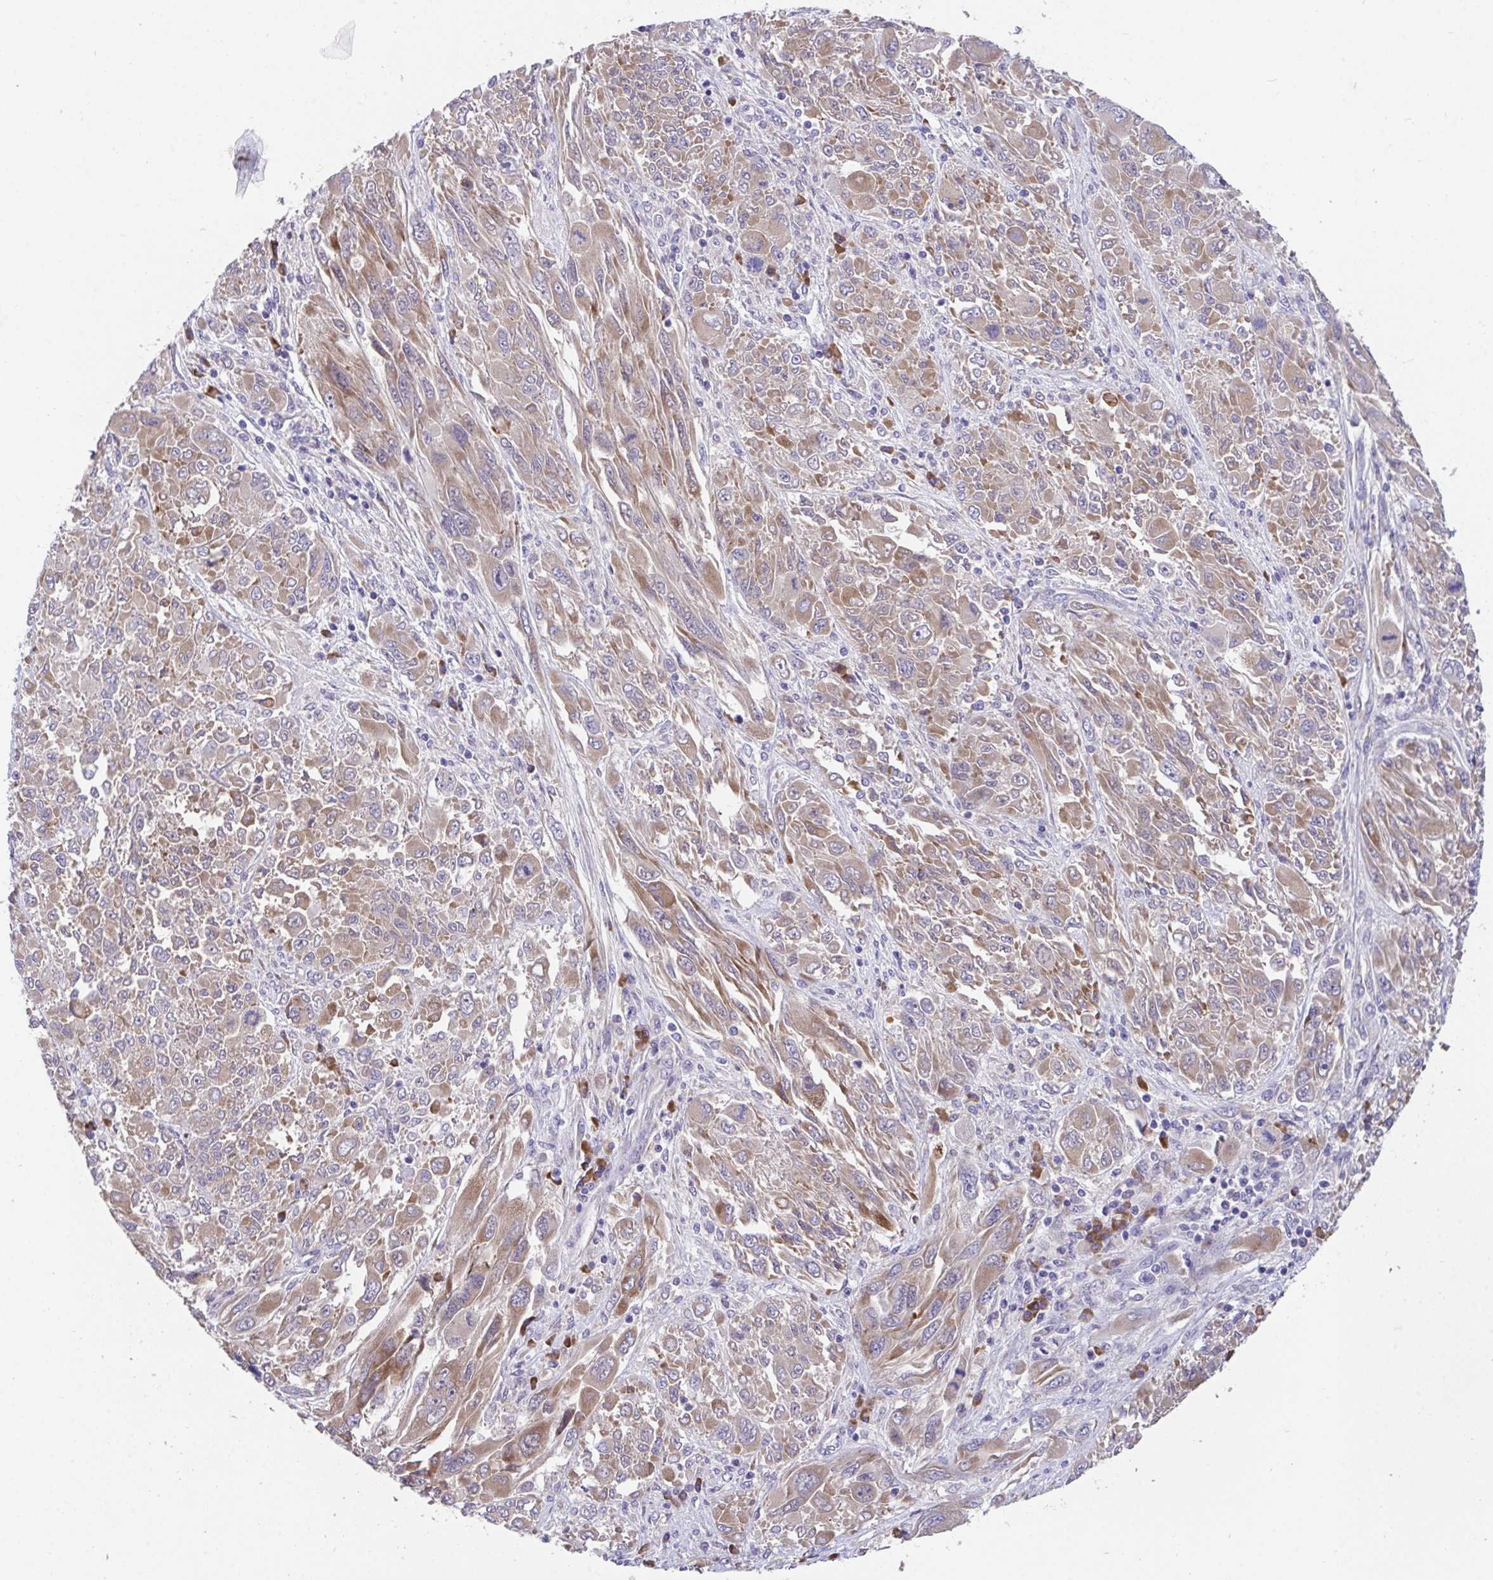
{"staining": {"intensity": "moderate", "quantity": "25%-75%", "location": "cytoplasmic/membranous"}, "tissue": "melanoma", "cell_type": "Tumor cells", "image_type": "cancer", "snomed": [{"axis": "morphology", "description": "Malignant melanoma, NOS"}, {"axis": "topography", "description": "Skin"}], "caption": "There is medium levels of moderate cytoplasmic/membranous staining in tumor cells of melanoma, as demonstrated by immunohistochemical staining (brown color).", "gene": "SUSD4", "patient": {"sex": "female", "age": 91}}